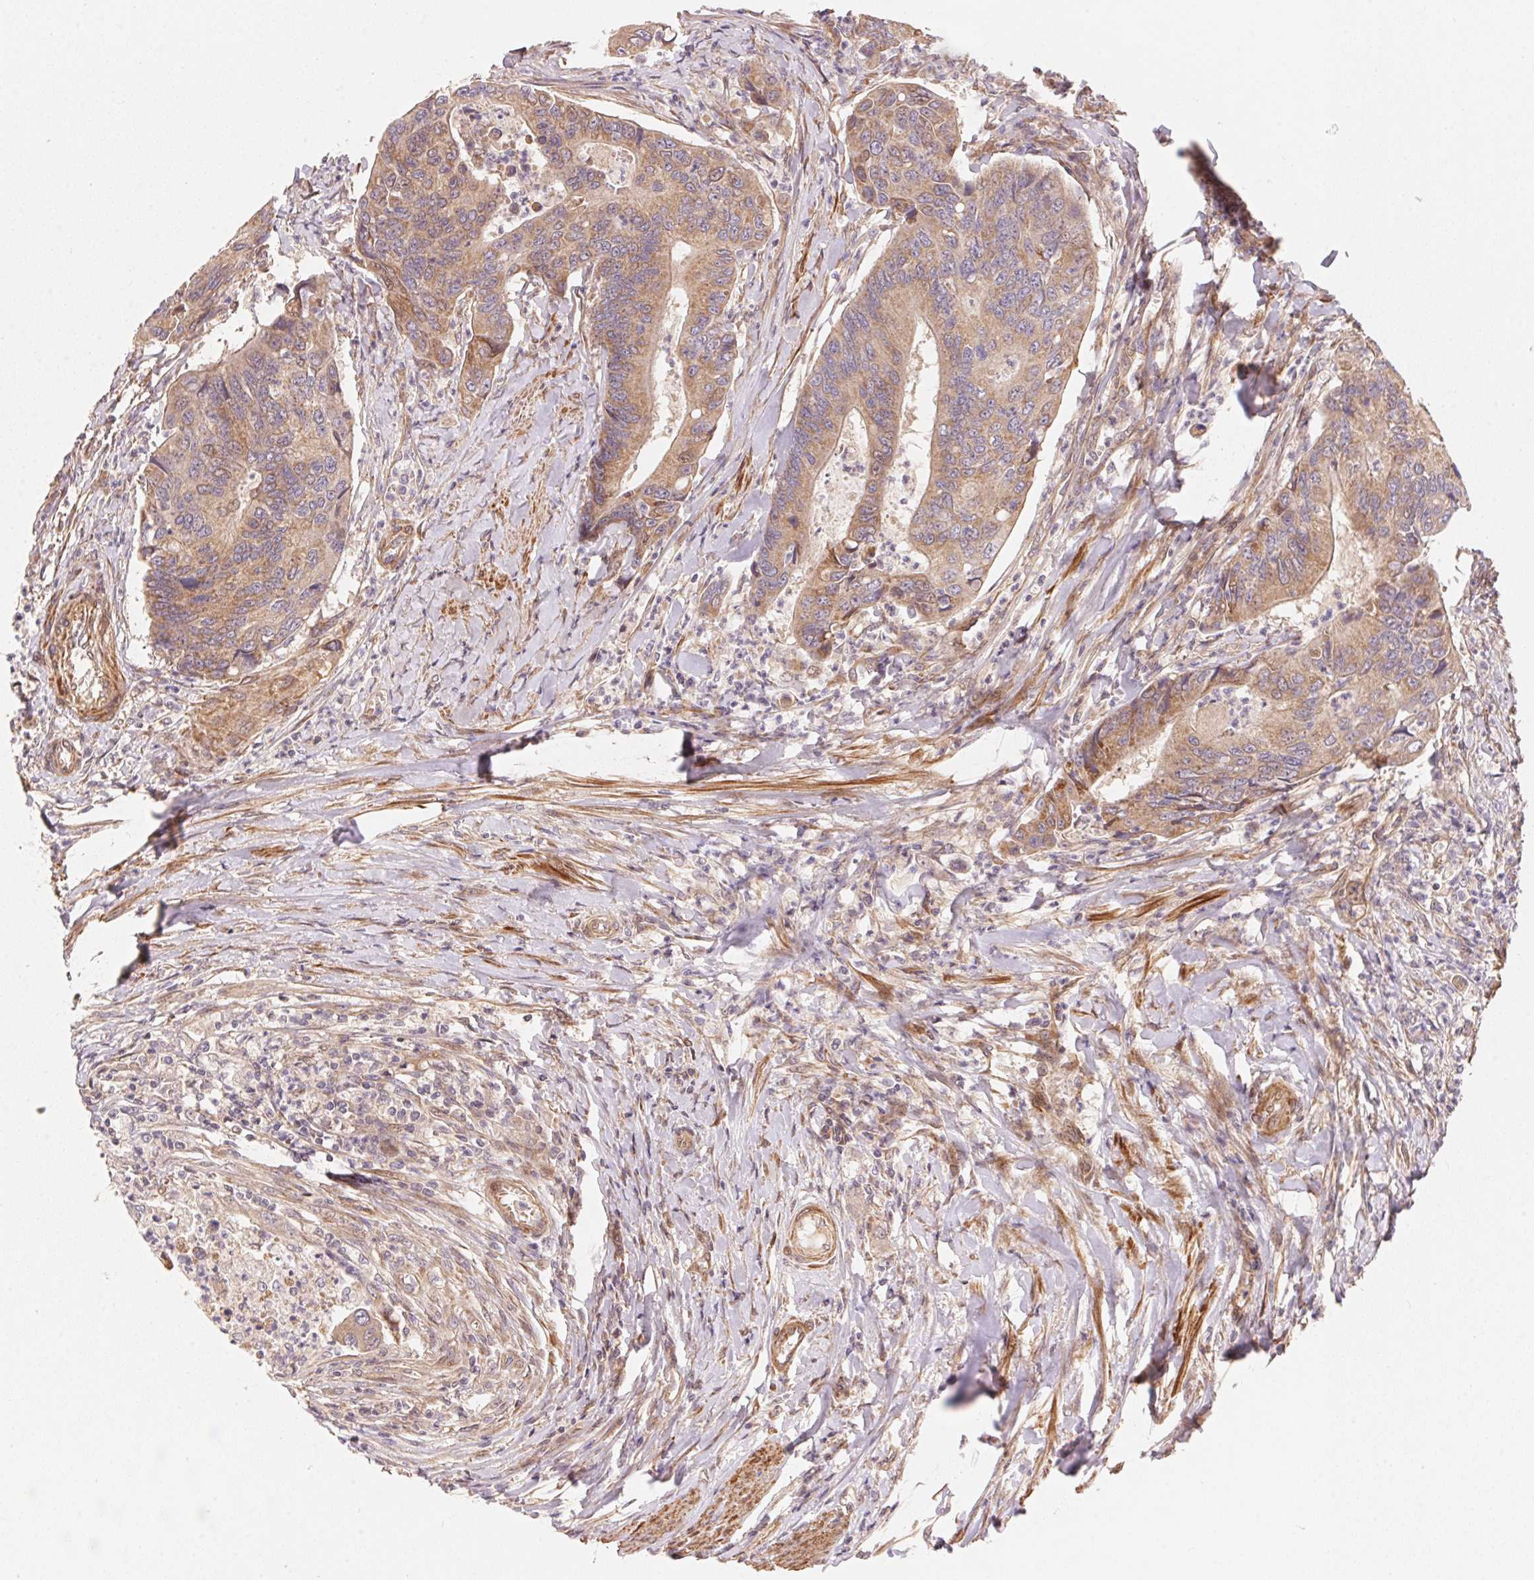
{"staining": {"intensity": "moderate", "quantity": ">75%", "location": "cytoplasmic/membranous"}, "tissue": "colorectal cancer", "cell_type": "Tumor cells", "image_type": "cancer", "snomed": [{"axis": "morphology", "description": "Adenocarcinoma, NOS"}, {"axis": "topography", "description": "Colon"}], "caption": "Colorectal cancer (adenocarcinoma) stained with a brown dye shows moderate cytoplasmic/membranous positive staining in approximately >75% of tumor cells.", "gene": "TNIP2", "patient": {"sex": "female", "age": 67}}